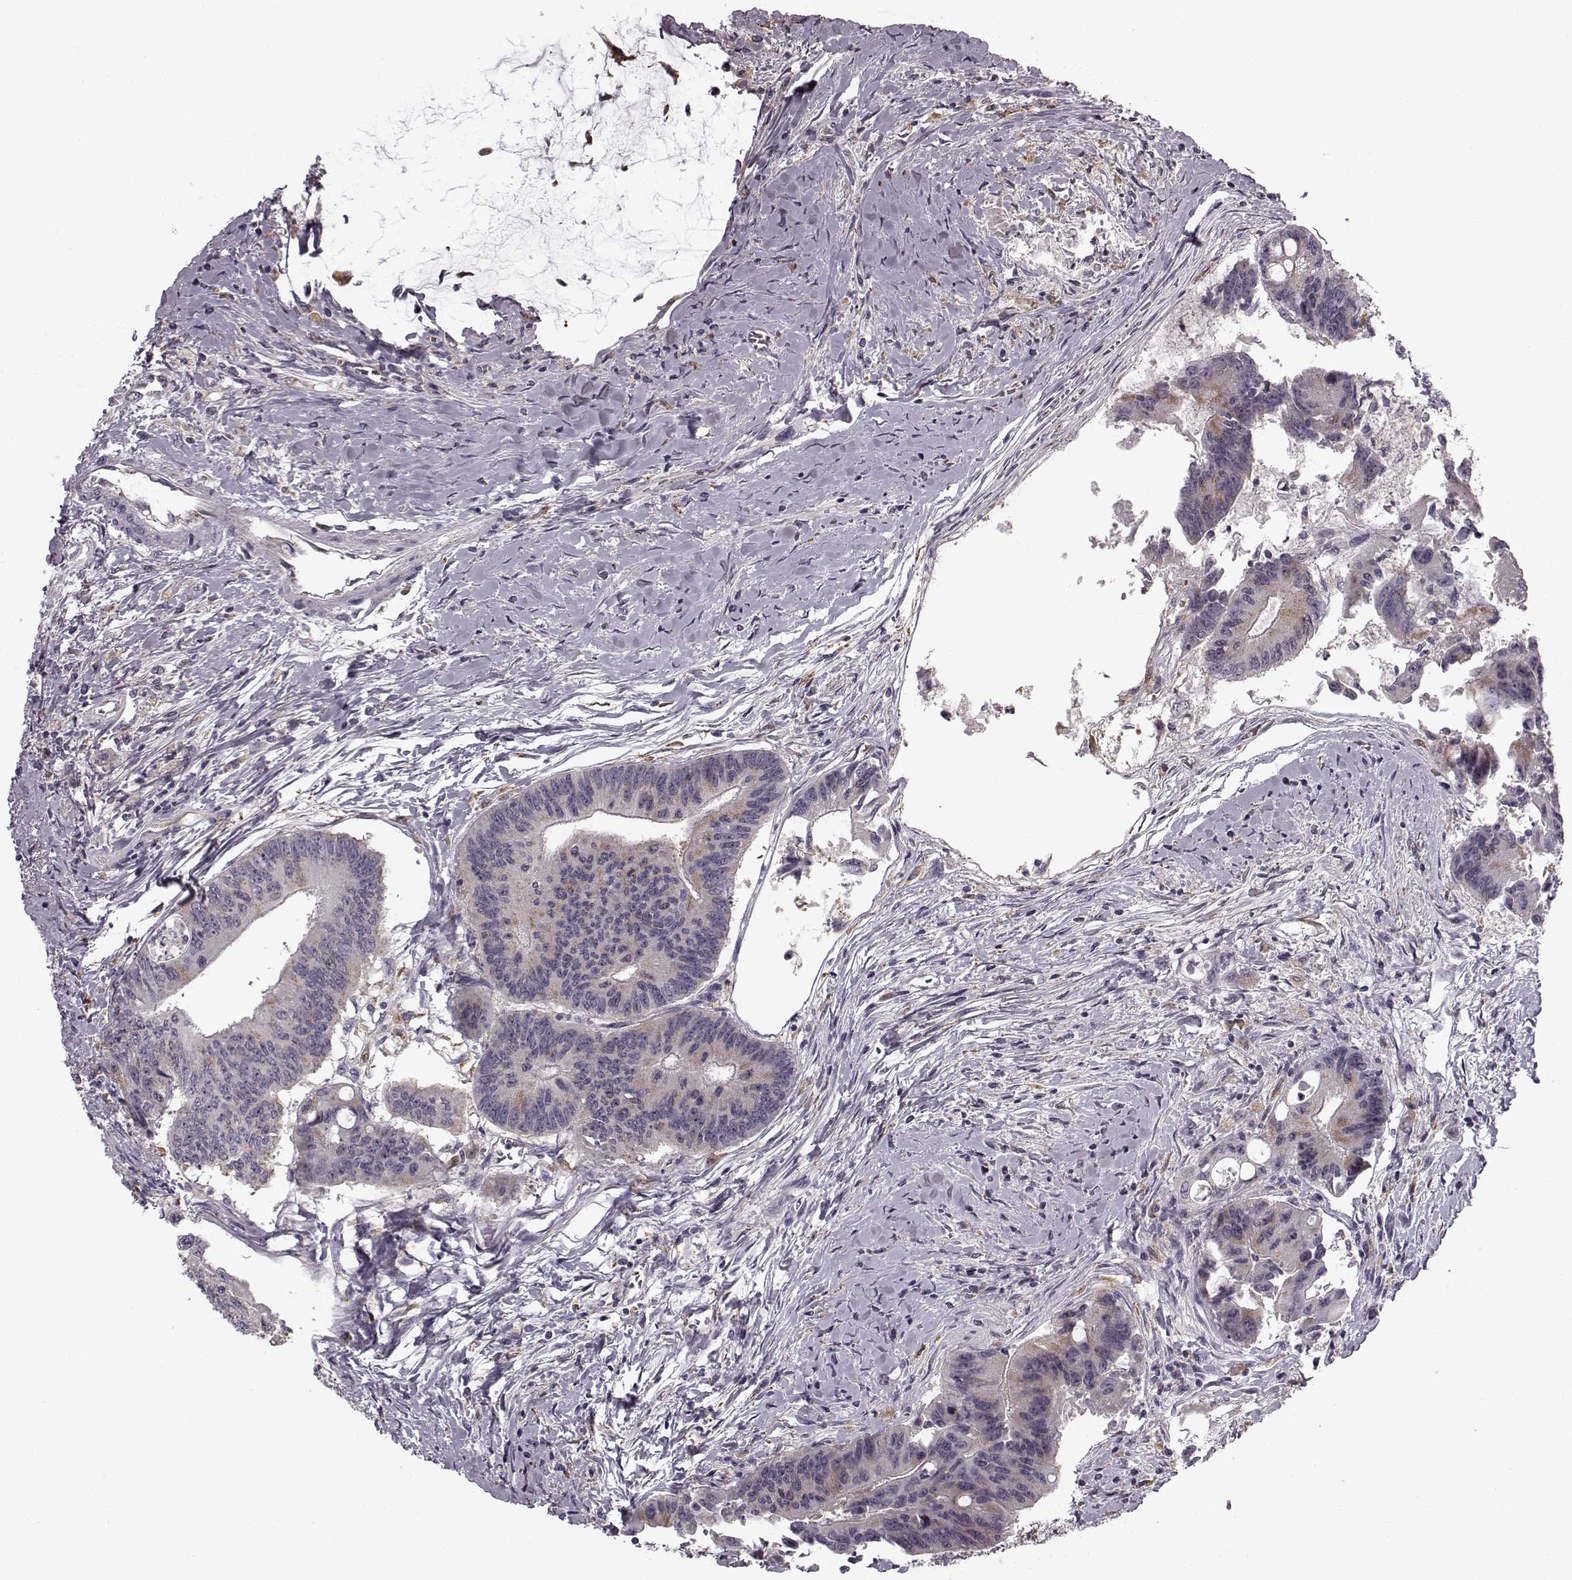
{"staining": {"intensity": "moderate", "quantity": "<25%", "location": "cytoplasmic/membranous"}, "tissue": "colorectal cancer", "cell_type": "Tumor cells", "image_type": "cancer", "snomed": [{"axis": "morphology", "description": "Adenocarcinoma, NOS"}, {"axis": "topography", "description": "Rectum"}], "caption": "Immunohistochemistry (IHC) photomicrograph of neoplastic tissue: human colorectal adenocarcinoma stained using immunohistochemistry demonstrates low levels of moderate protein expression localized specifically in the cytoplasmic/membranous of tumor cells, appearing as a cytoplasmic/membranous brown color.", "gene": "HMMR", "patient": {"sex": "male", "age": 59}}